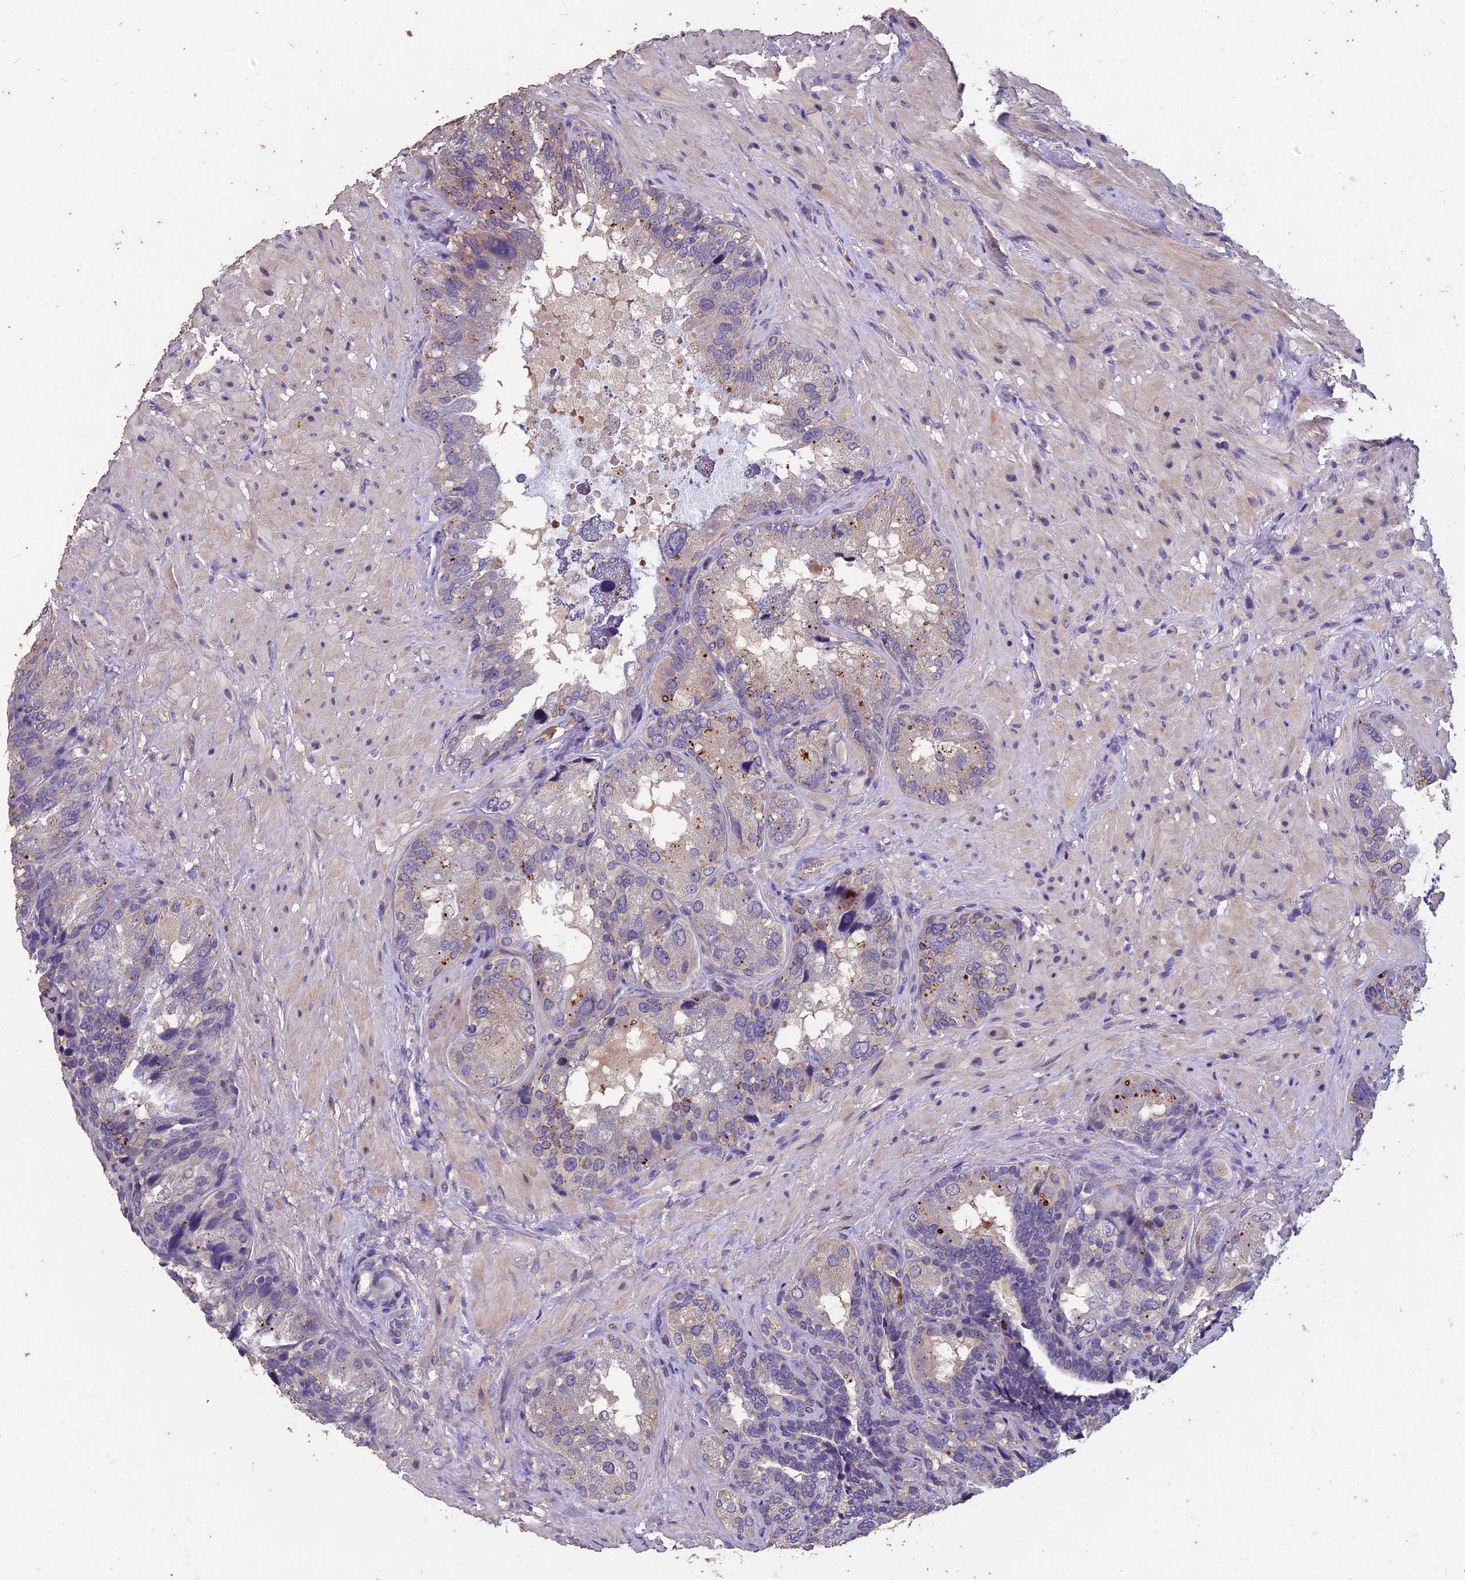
{"staining": {"intensity": "weak", "quantity": "25%-75%", "location": "cytoplasmic/membranous"}, "tissue": "seminal vesicle", "cell_type": "Glandular cells", "image_type": "normal", "snomed": [{"axis": "morphology", "description": "Normal tissue, NOS"}, {"axis": "topography", "description": "Seminal veicle"}, {"axis": "topography", "description": "Peripheral nerve tissue"}], "caption": "Immunohistochemistry of unremarkable human seminal vesicle reveals low levels of weak cytoplasmic/membranous expression in about 25%-75% of glandular cells.", "gene": "CEACAM16", "patient": {"sex": "male", "age": 63}}